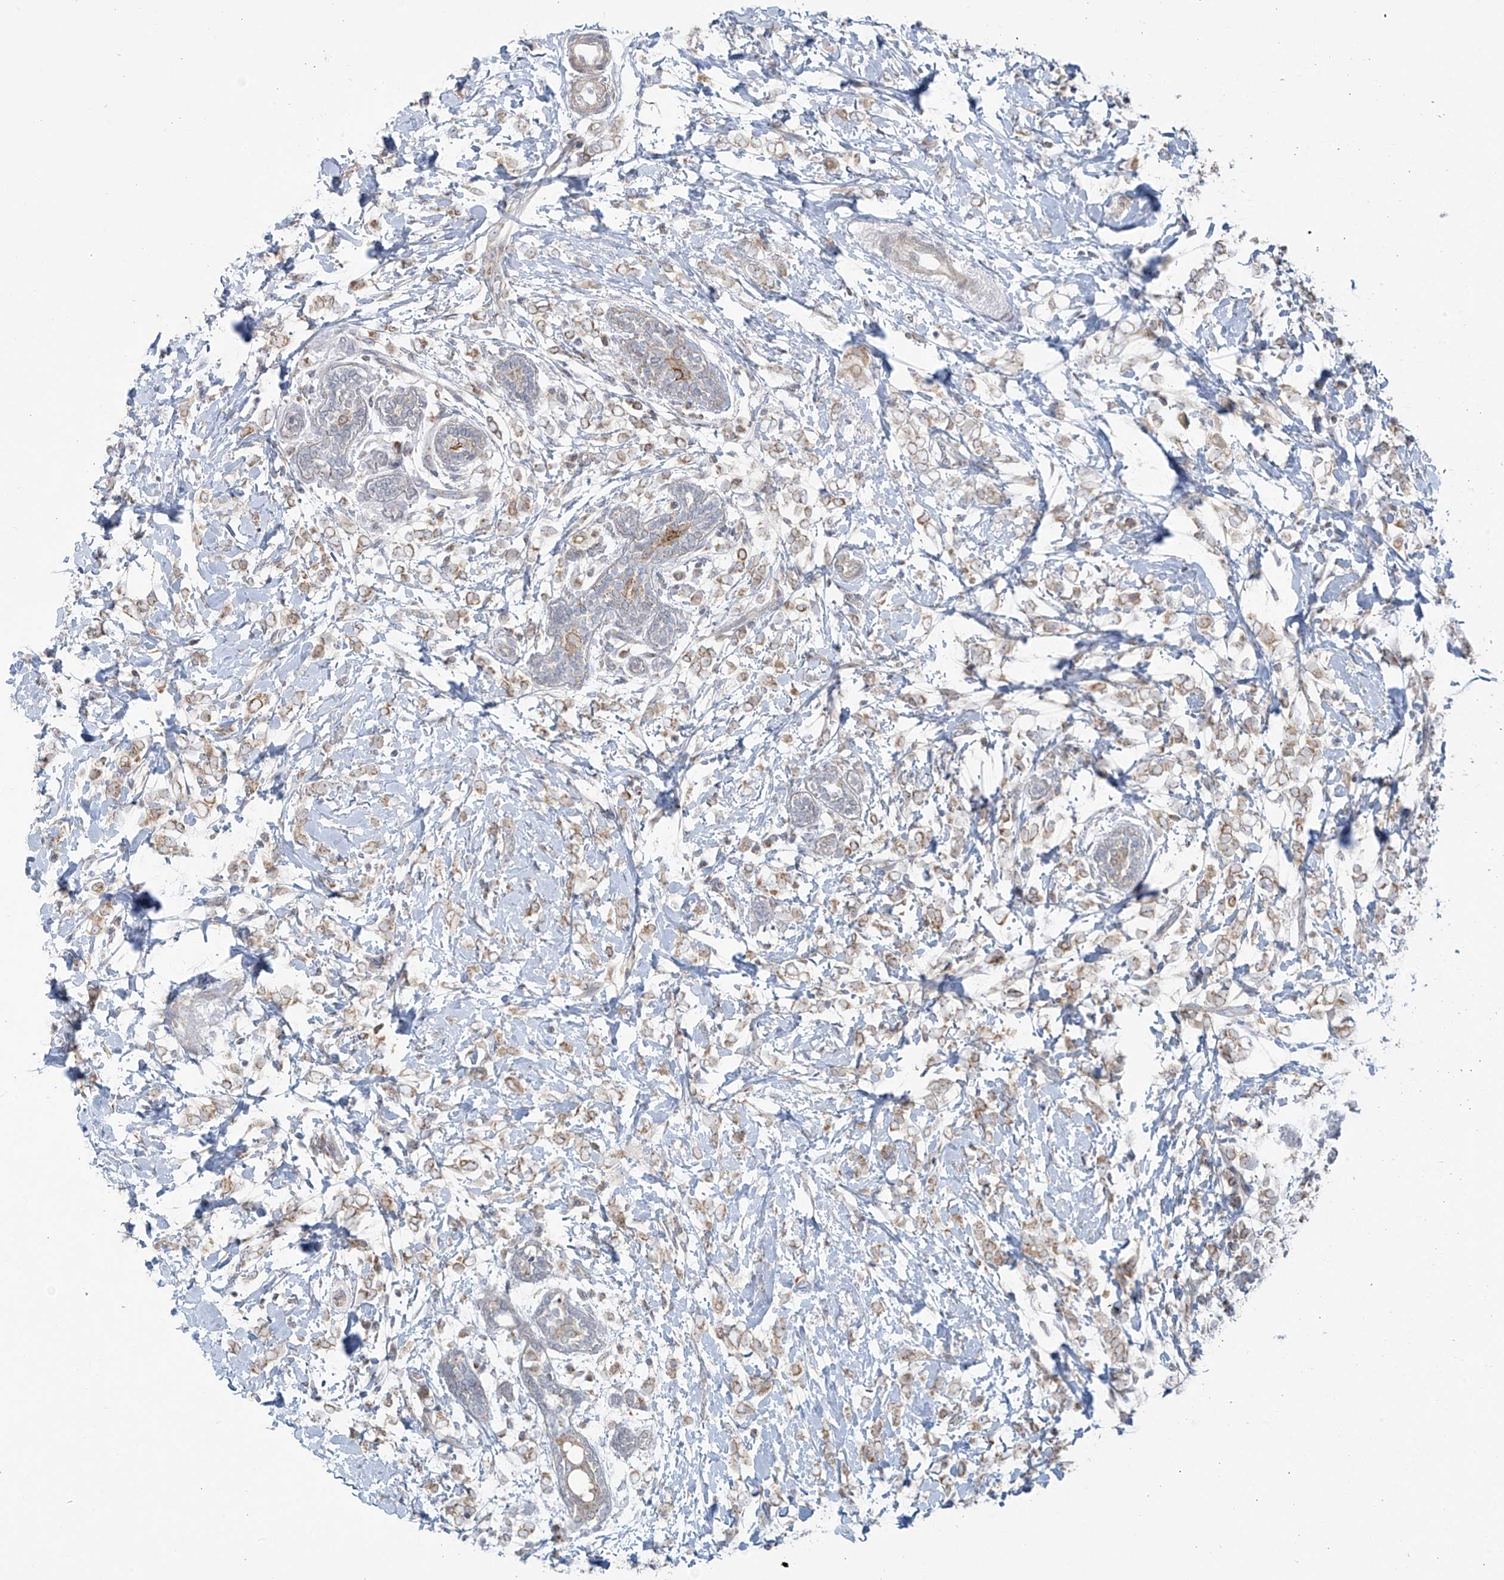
{"staining": {"intensity": "weak", "quantity": "25%-75%", "location": "cytoplasmic/membranous"}, "tissue": "breast cancer", "cell_type": "Tumor cells", "image_type": "cancer", "snomed": [{"axis": "morphology", "description": "Normal tissue, NOS"}, {"axis": "morphology", "description": "Lobular carcinoma"}, {"axis": "topography", "description": "Breast"}], "caption": "Brown immunohistochemical staining in human breast cancer demonstrates weak cytoplasmic/membranous staining in about 25%-75% of tumor cells.", "gene": "HDDC2", "patient": {"sex": "female", "age": 47}}